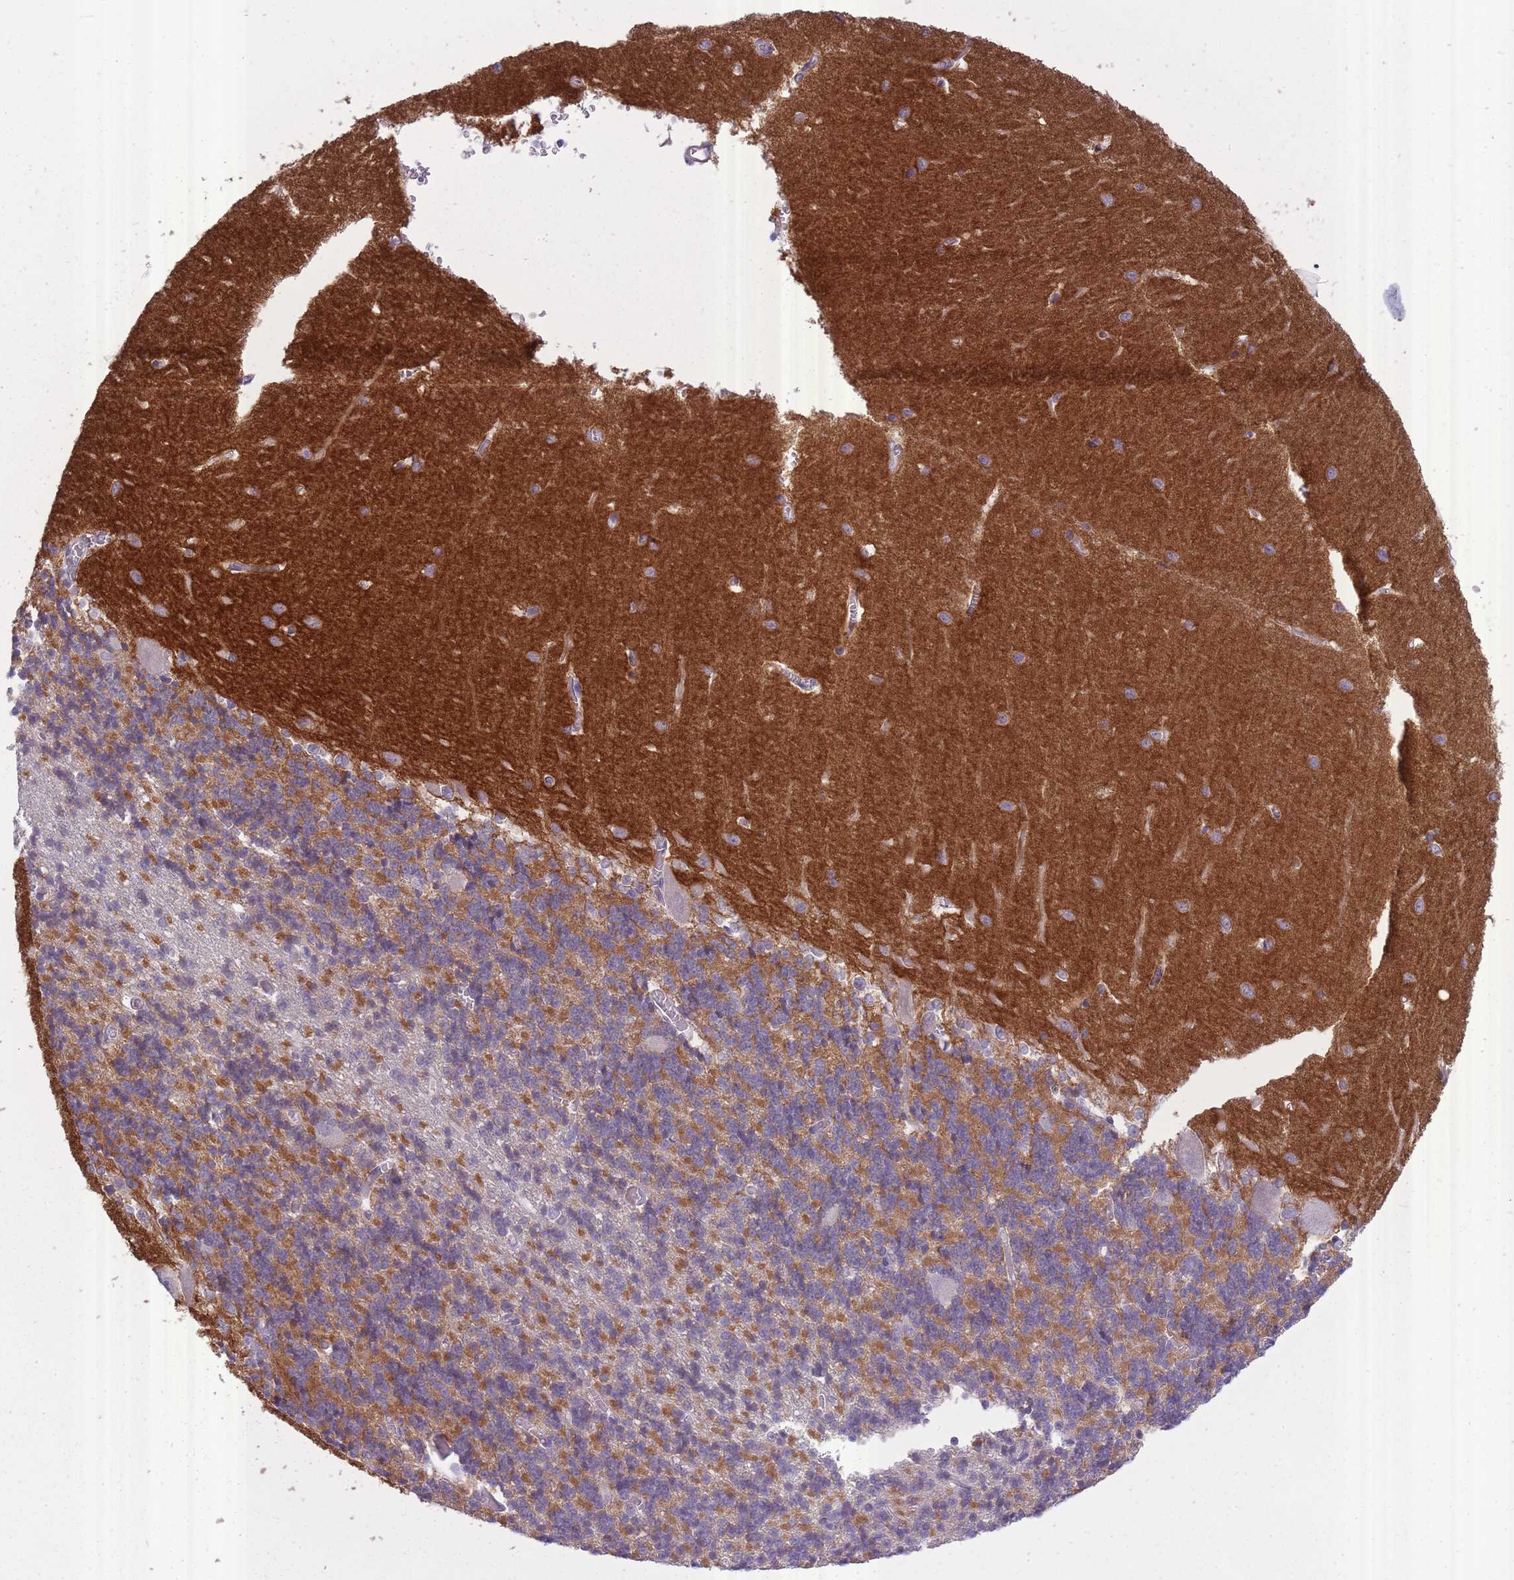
{"staining": {"intensity": "moderate", "quantity": "25%-75%", "location": "cytoplasmic/membranous"}, "tissue": "cerebellum", "cell_type": "Cells in granular layer", "image_type": "normal", "snomed": [{"axis": "morphology", "description": "Normal tissue, NOS"}, {"axis": "topography", "description": "Cerebellum"}], "caption": "Immunohistochemical staining of normal human cerebellum displays medium levels of moderate cytoplasmic/membranous expression in approximately 25%-75% of cells in granular layer. (DAB IHC, brown staining for protein, blue staining for nuclei).", "gene": "SLC8A2", "patient": {"sex": "male", "age": 37}}